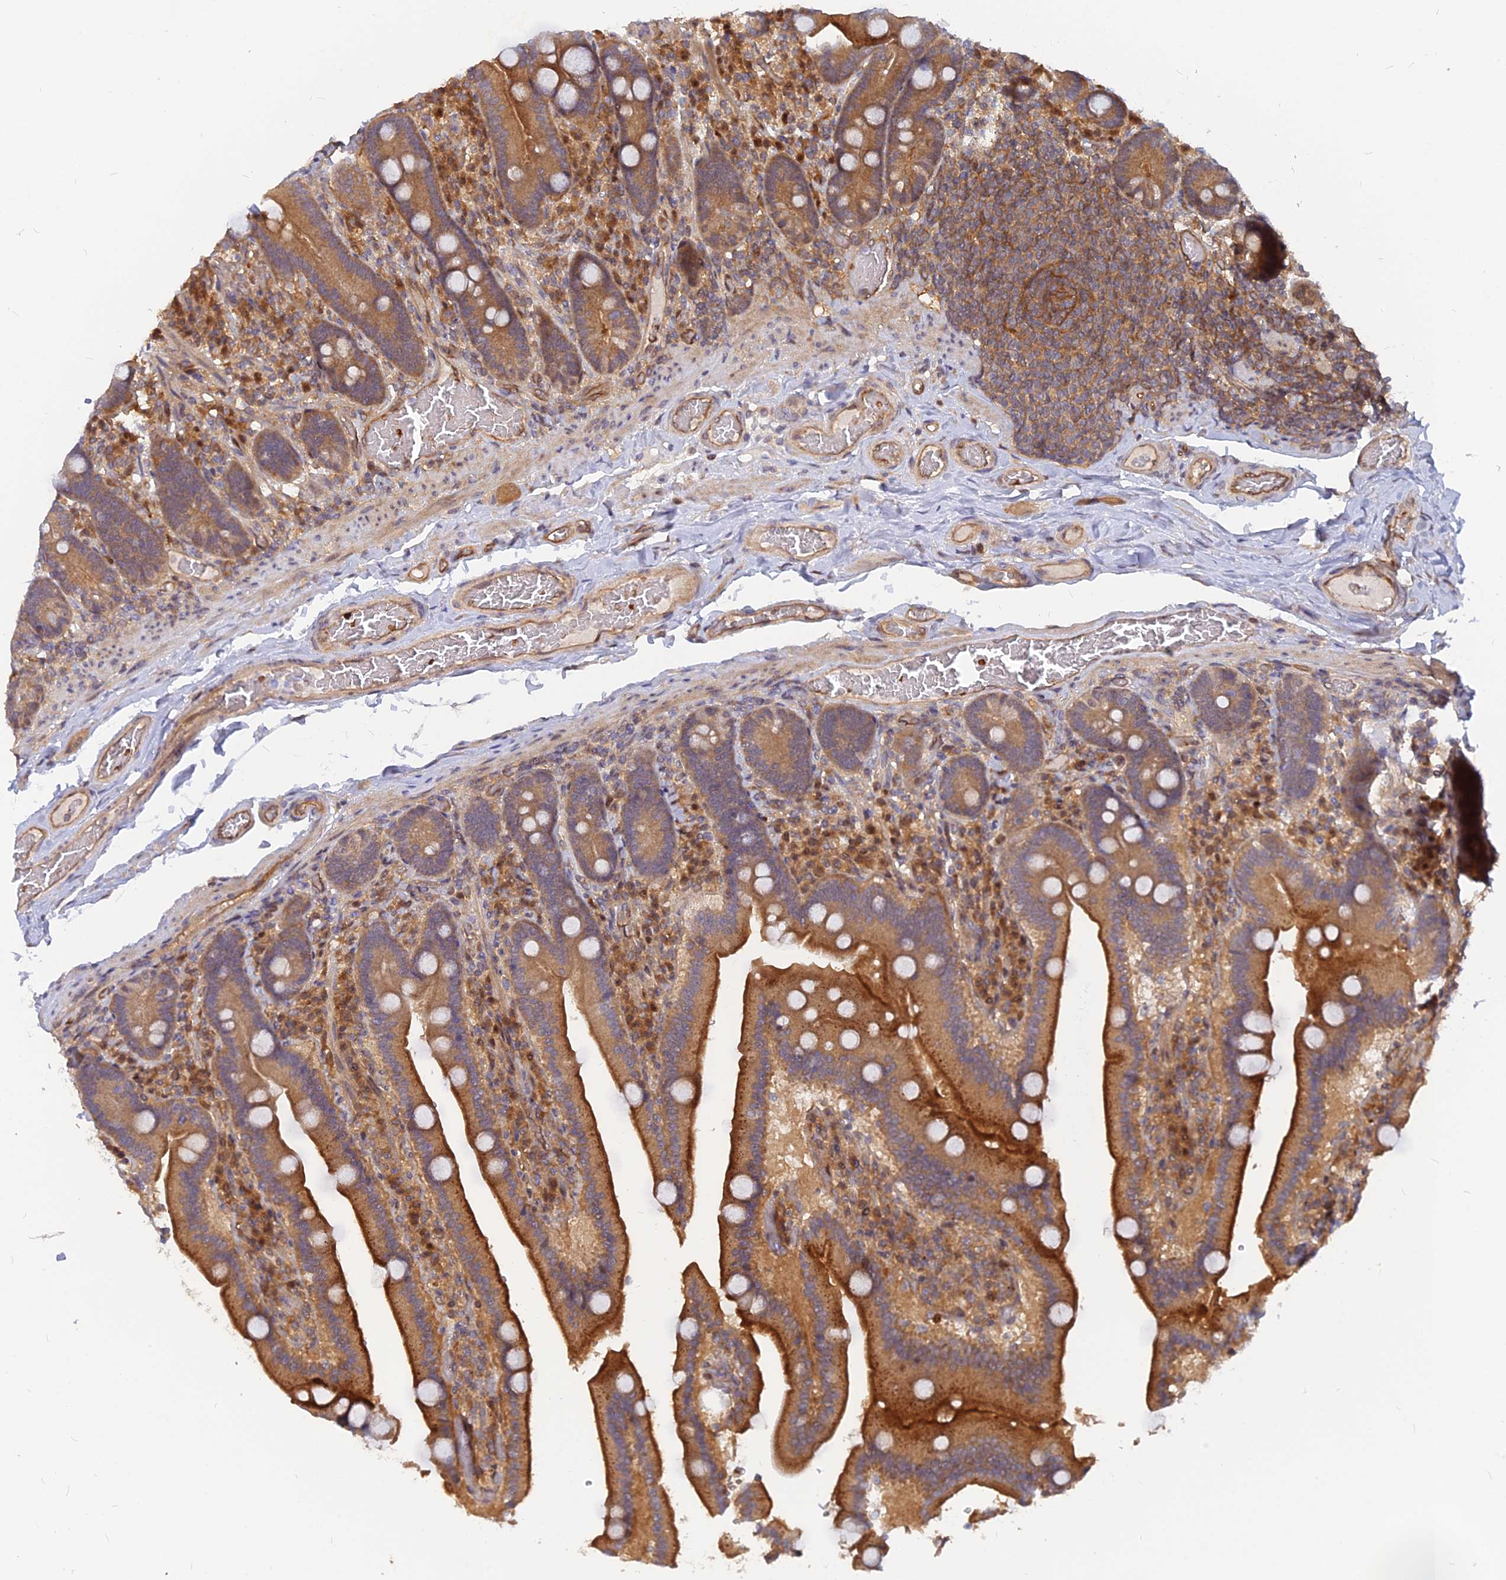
{"staining": {"intensity": "strong", "quantity": ">75%", "location": "cytoplasmic/membranous"}, "tissue": "duodenum", "cell_type": "Glandular cells", "image_type": "normal", "snomed": [{"axis": "morphology", "description": "Normal tissue, NOS"}, {"axis": "topography", "description": "Duodenum"}], "caption": "Duodenum stained for a protein shows strong cytoplasmic/membranous positivity in glandular cells. (DAB (3,3'-diaminobenzidine) IHC with brightfield microscopy, high magnification).", "gene": "ARL2BP", "patient": {"sex": "female", "age": 62}}